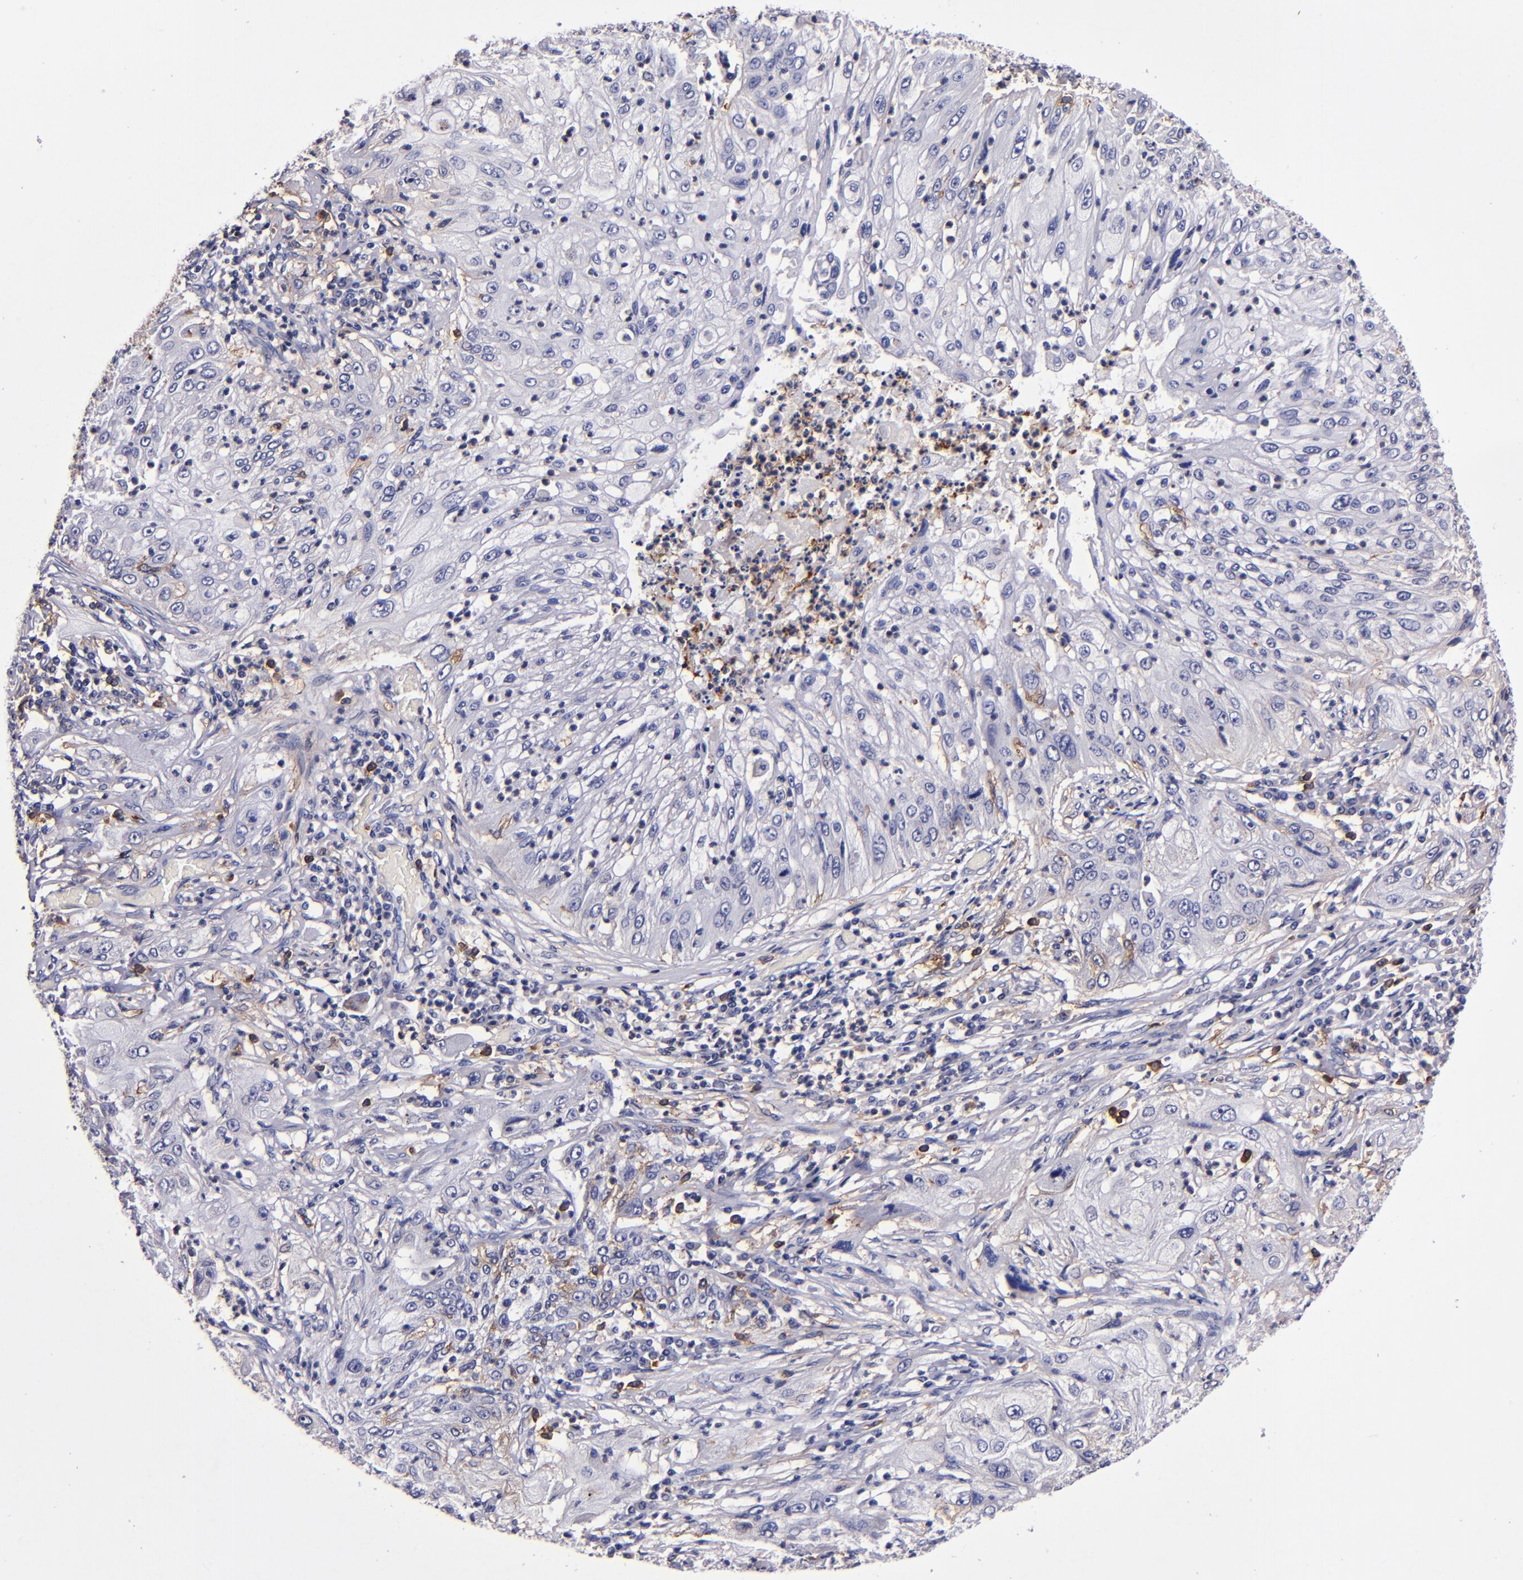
{"staining": {"intensity": "weak", "quantity": "<25%", "location": "cytoplasmic/membranous"}, "tissue": "lung cancer", "cell_type": "Tumor cells", "image_type": "cancer", "snomed": [{"axis": "morphology", "description": "Inflammation, NOS"}, {"axis": "morphology", "description": "Squamous cell carcinoma, NOS"}, {"axis": "topography", "description": "Lymph node"}, {"axis": "topography", "description": "Soft tissue"}, {"axis": "topography", "description": "Lung"}], "caption": "Lung cancer was stained to show a protein in brown. There is no significant staining in tumor cells.", "gene": "SIRPA", "patient": {"sex": "male", "age": 66}}